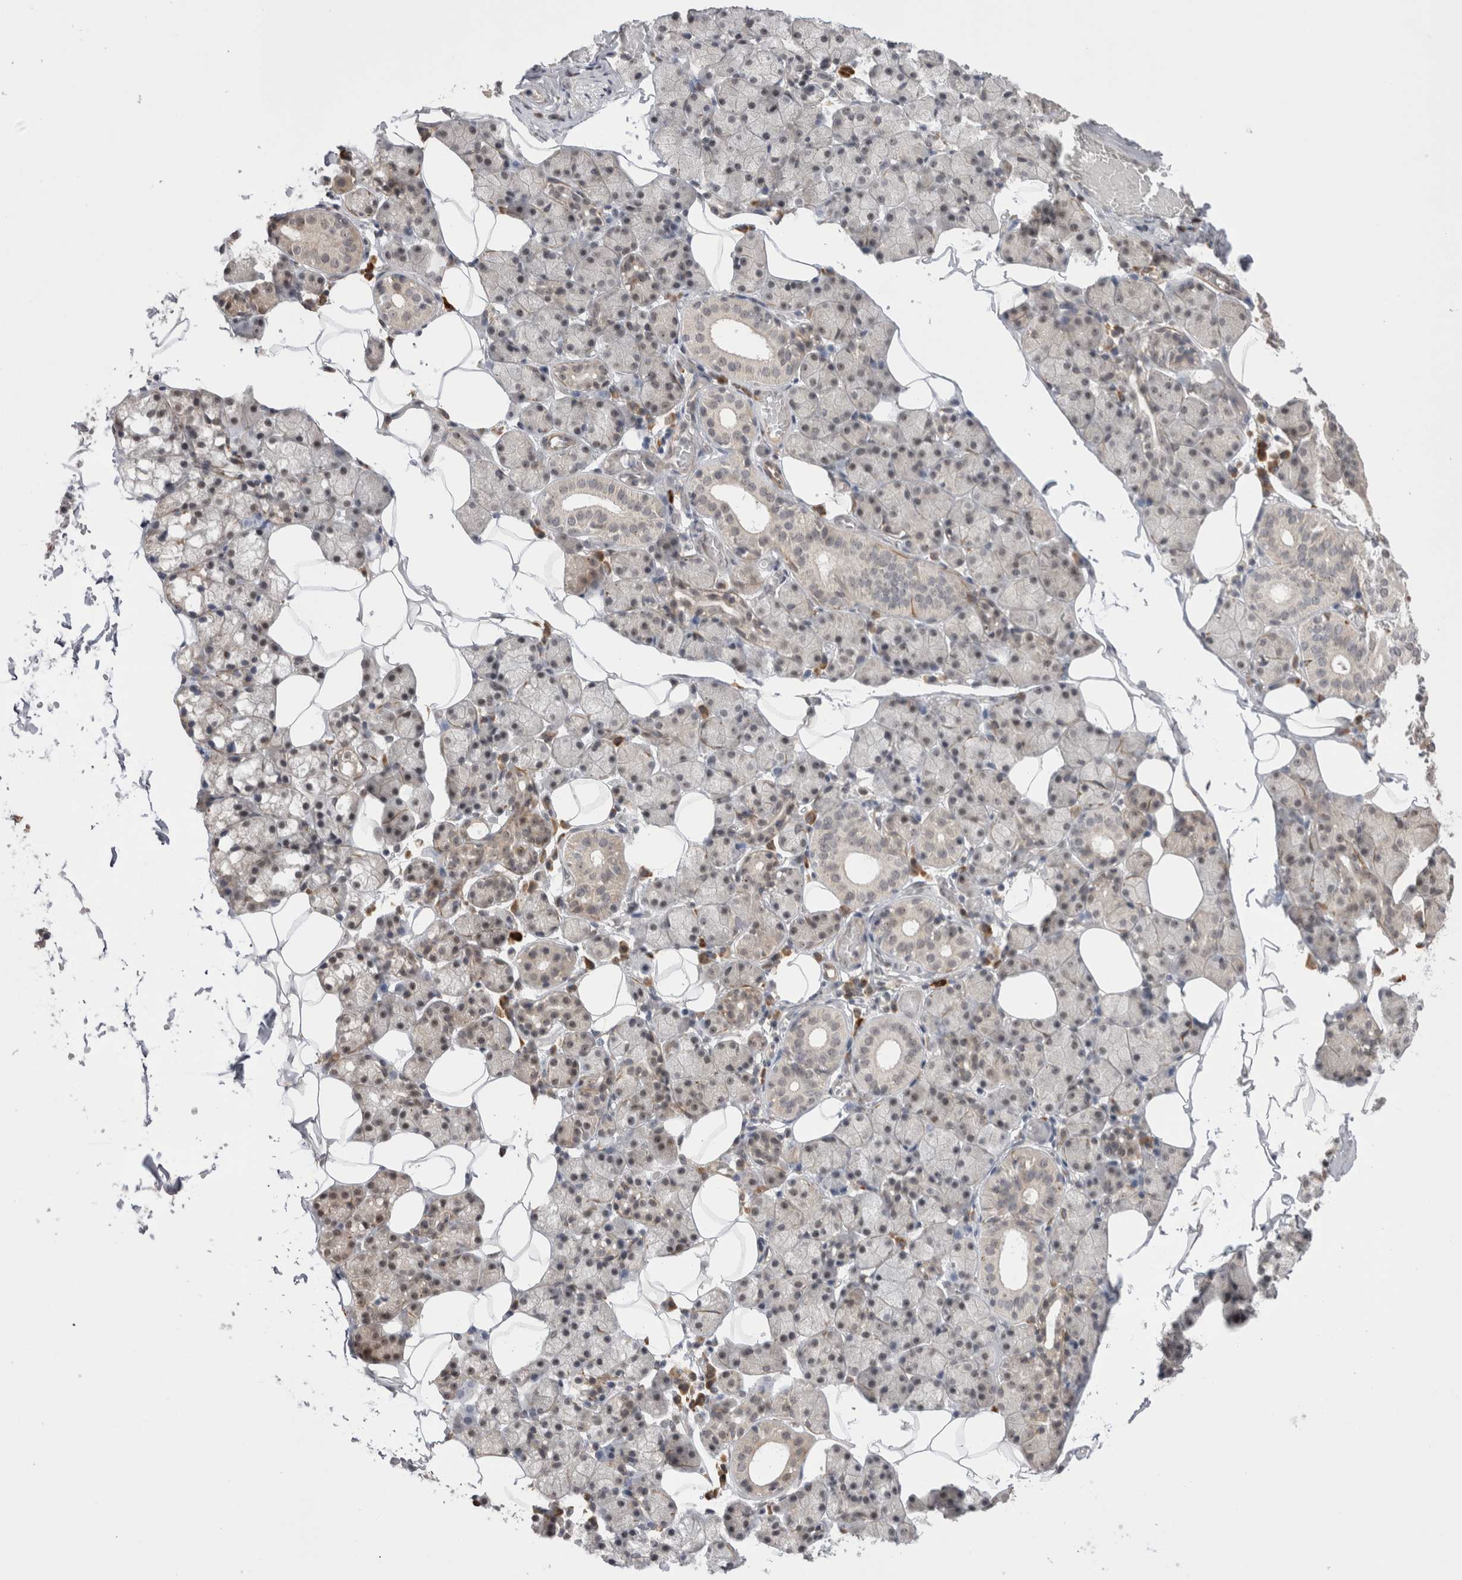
{"staining": {"intensity": "weak", "quantity": "25%-75%", "location": "cytoplasmic/membranous,nuclear"}, "tissue": "salivary gland", "cell_type": "Glandular cells", "image_type": "normal", "snomed": [{"axis": "morphology", "description": "Normal tissue, NOS"}, {"axis": "topography", "description": "Salivary gland"}], "caption": "Immunohistochemical staining of unremarkable human salivary gland exhibits 25%-75% levels of weak cytoplasmic/membranous,nuclear protein positivity in approximately 25%-75% of glandular cells.", "gene": "EXOSC4", "patient": {"sex": "female", "age": 33}}